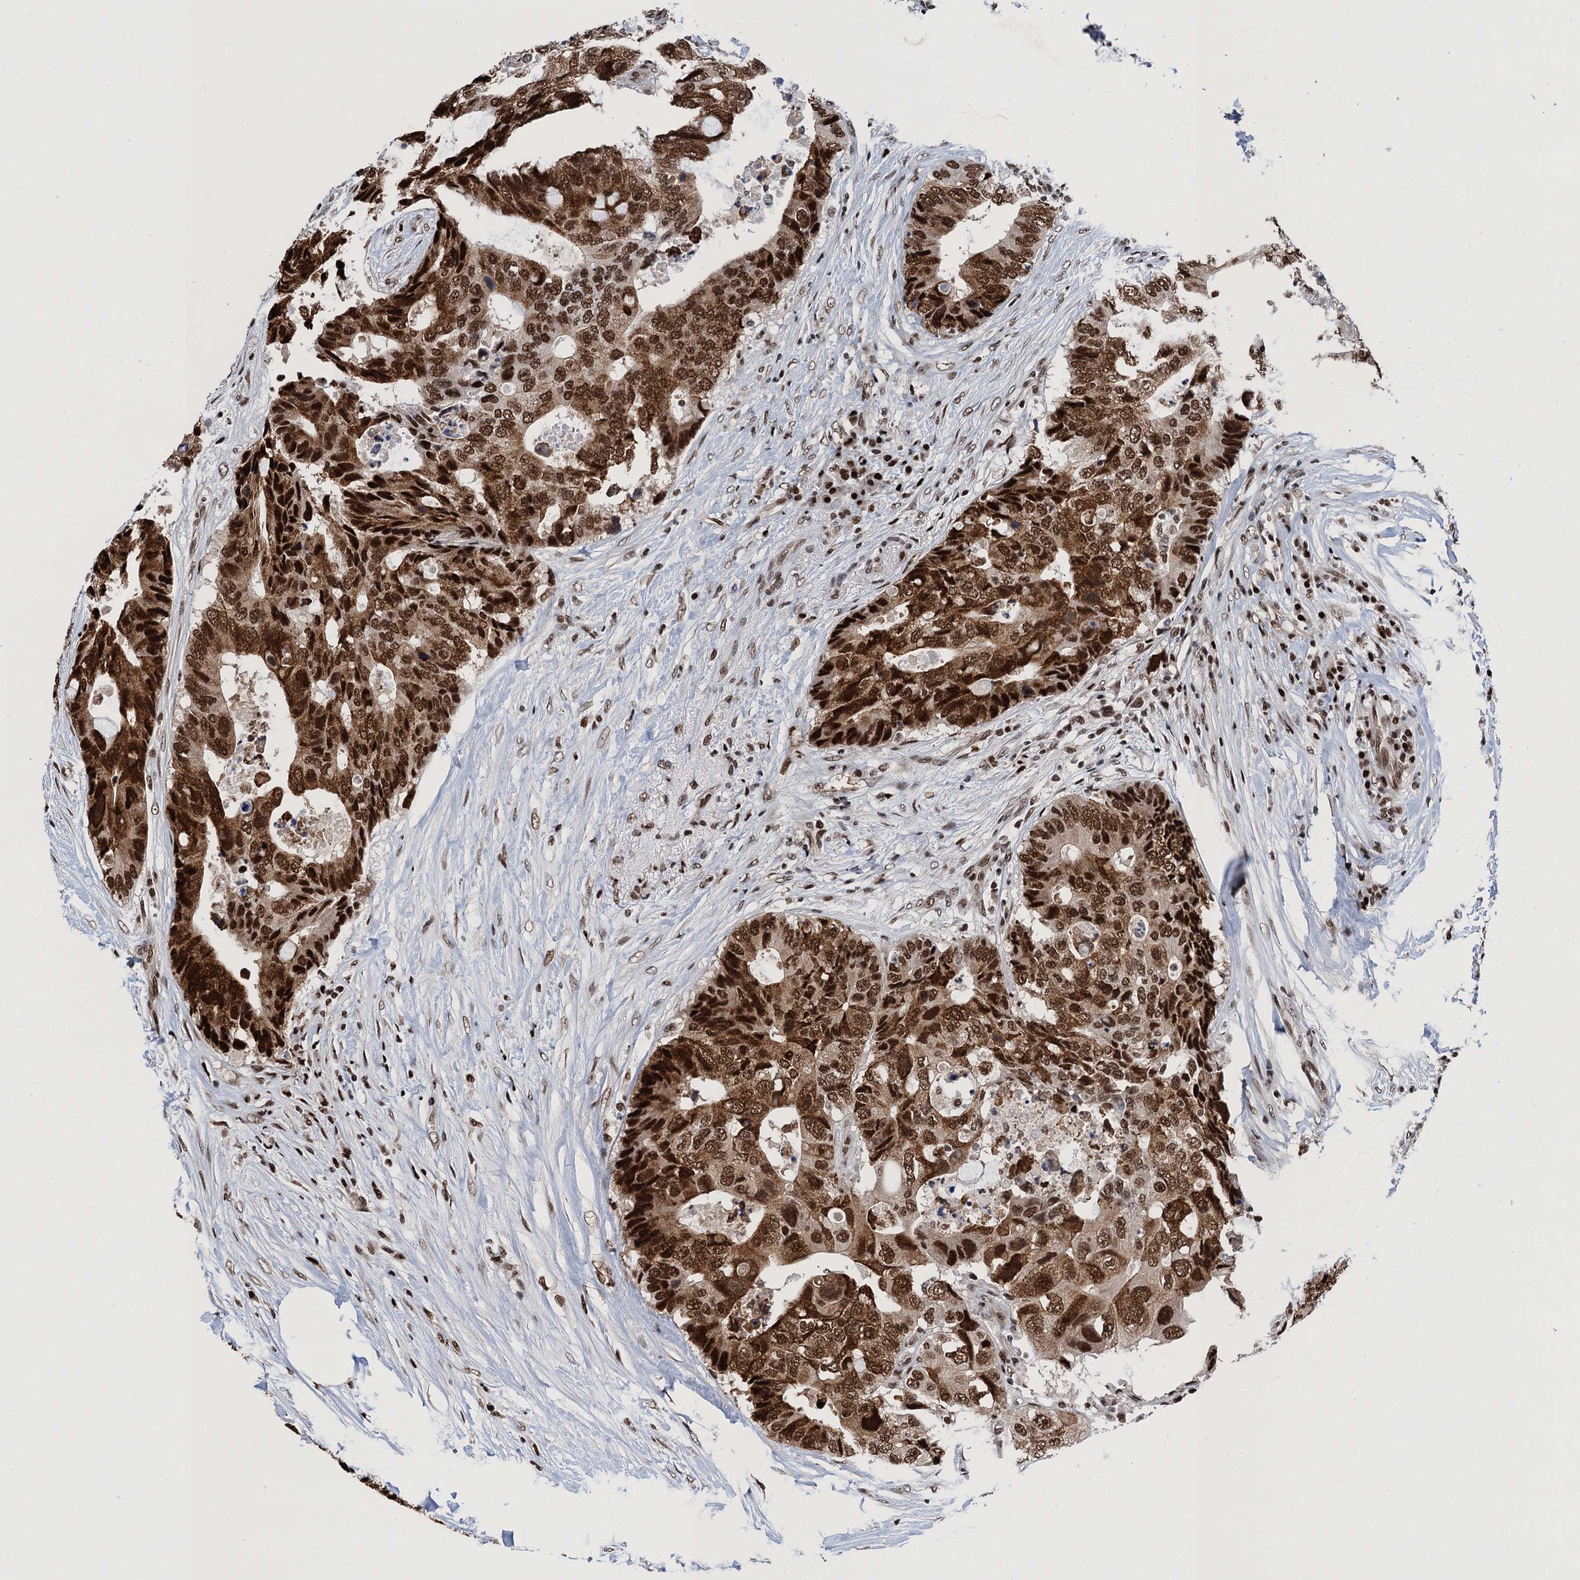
{"staining": {"intensity": "strong", "quantity": ">75%", "location": "nuclear"}, "tissue": "colorectal cancer", "cell_type": "Tumor cells", "image_type": "cancer", "snomed": [{"axis": "morphology", "description": "Adenocarcinoma, NOS"}, {"axis": "topography", "description": "Colon"}], "caption": "This image shows immunohistochemistry (IHC) staining of human colorectal adenocarcinoma, with high strong nuclear staining in about >75% of tumor cells.", "gene": "PPP4R1", "patient": {"sex": "male", "age": 71}}